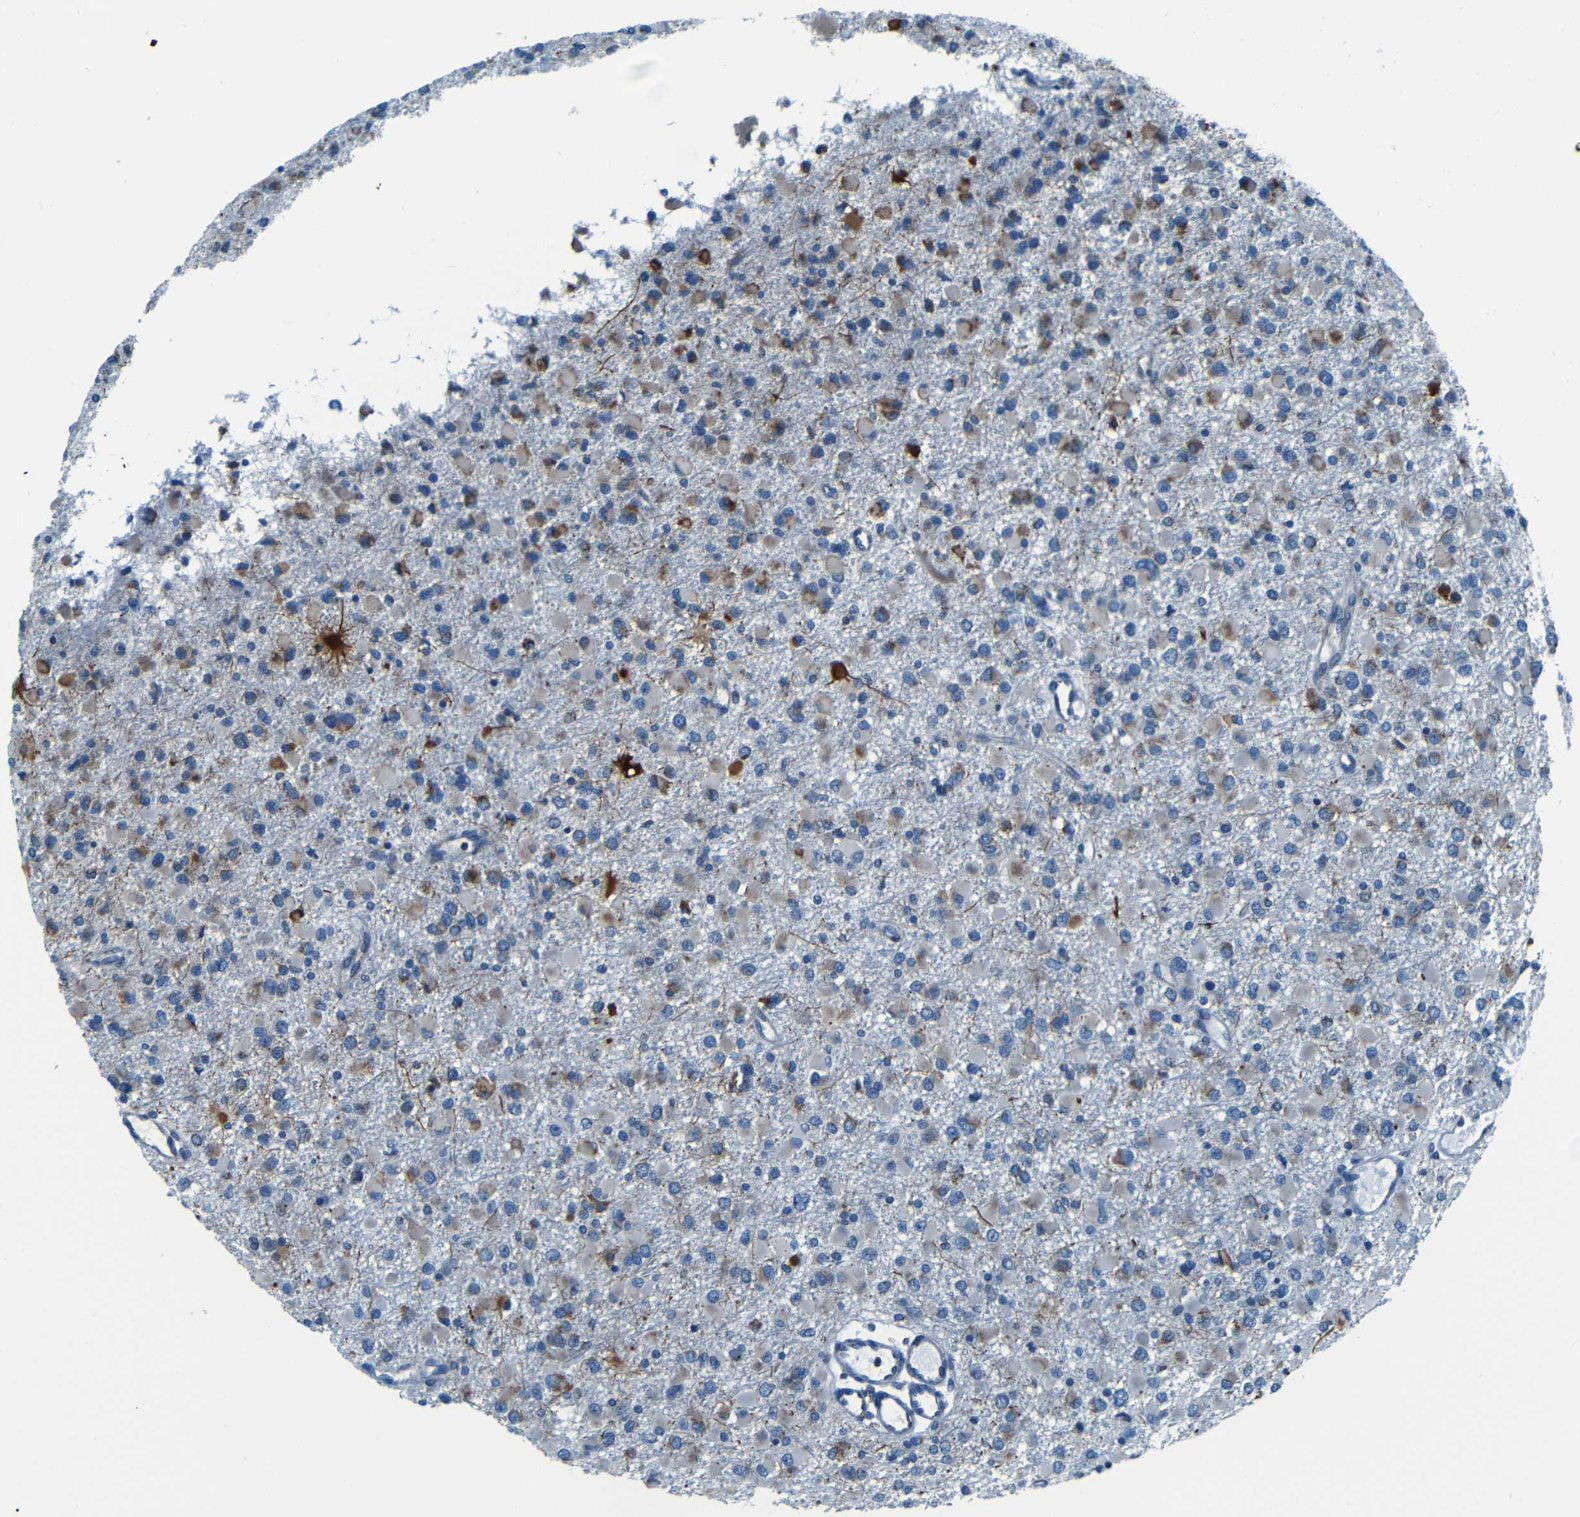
{"staining": {"intensity": "strong", "quantity": "<25%", "location": "cytoplasmic/membranous"}, "tissue": "glioma", "cell_type": "Tumor cells", "image_type": "cancer", "snomed": [{"axis": "morphology", "description": "Glioma, malignant, Low grade"}, {"axis": "topography", "description": "Brain"}], "caption": "The photomicrograph exhibits a brown stain indicating the presence of a protein in the cytoplasmic/membranous of tumor cells in malignant glioma (low-grade).", "gene": "WSCD2", "patient": {"sex": "male", "age": 42}}